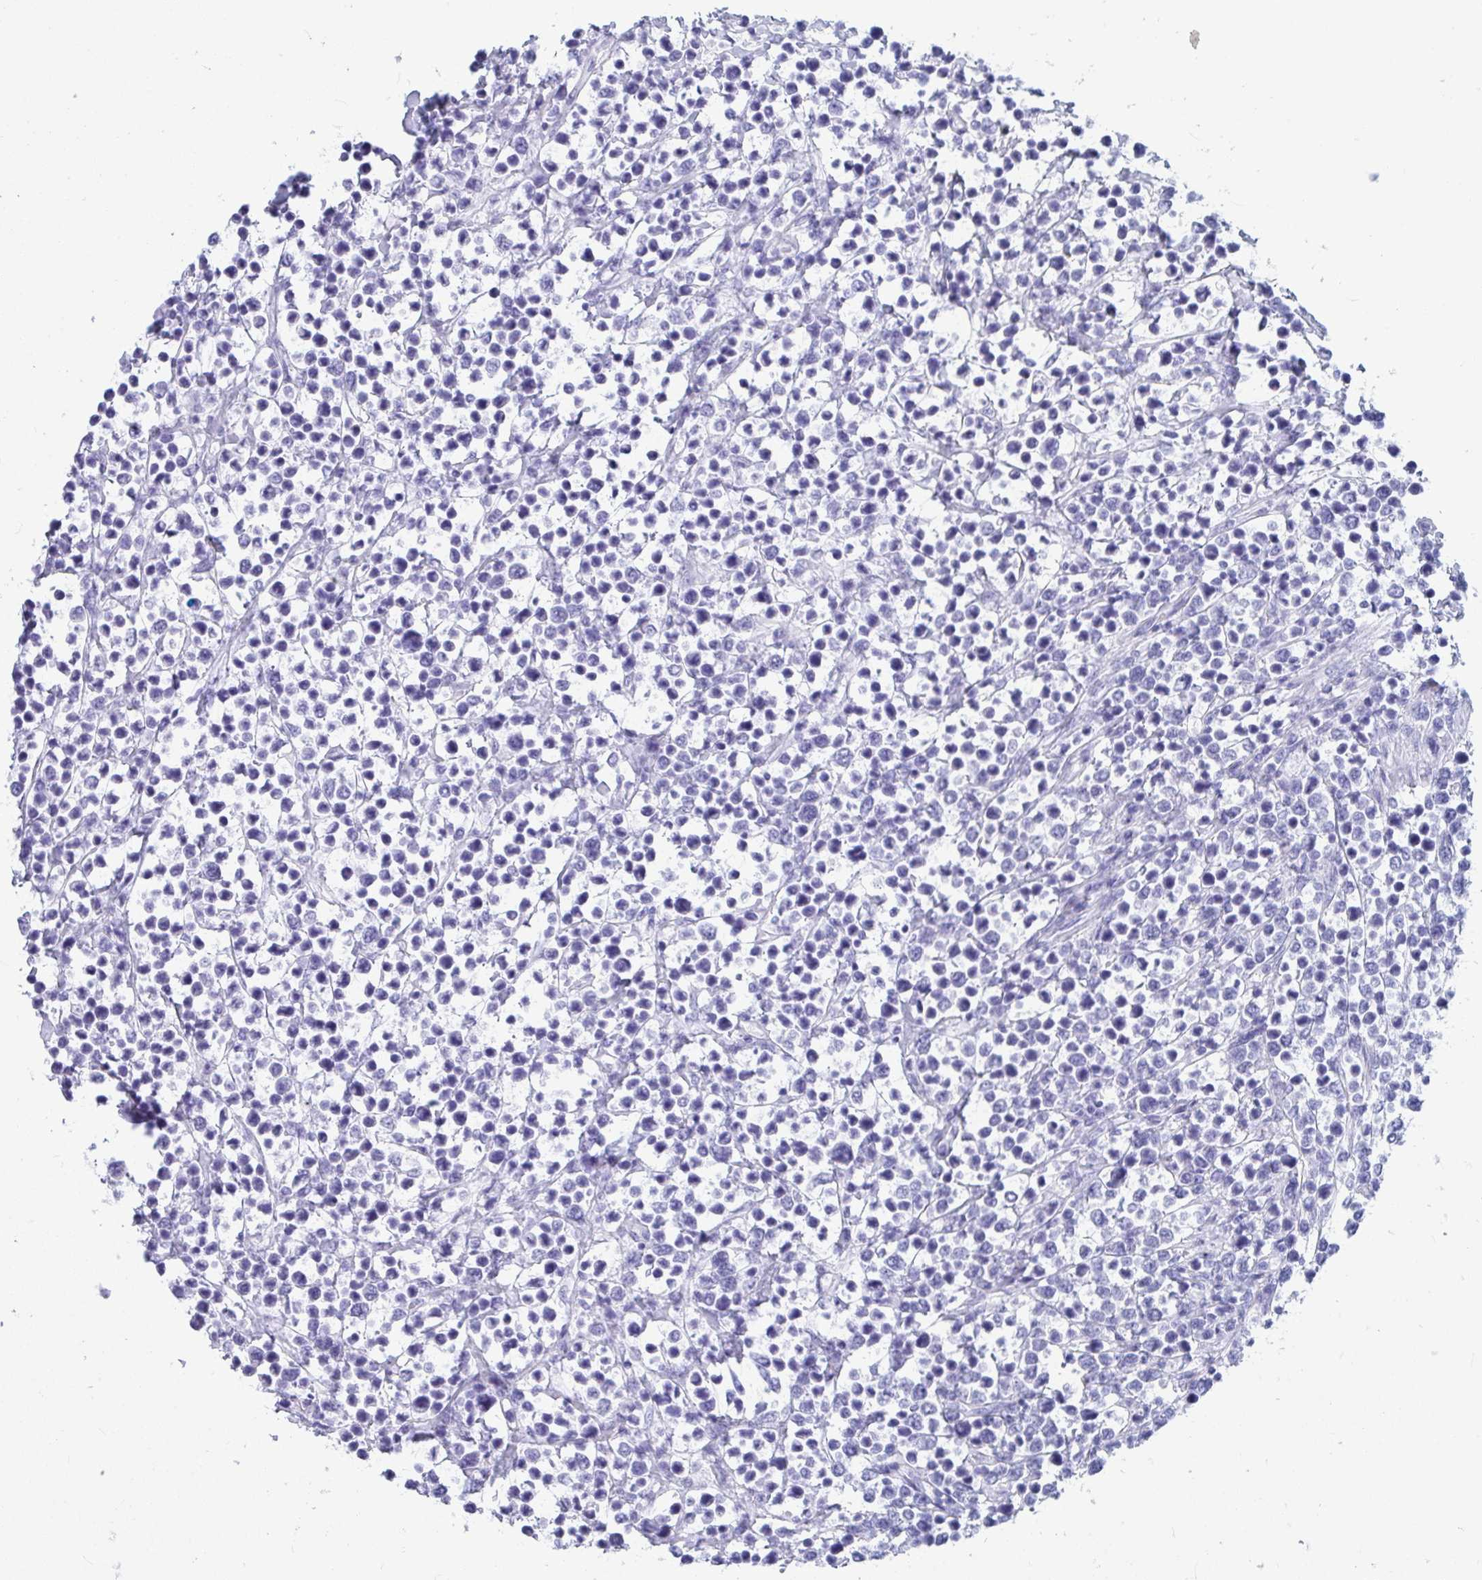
{"staining": {"intensity": "negative", "quantity": "none", "location": "none"}, "tissue": "lymphoma", "cell_type": "Tumor cells", "image_type": "cancer", "snomed": [{"axis": "morphology", "description": "Malignant lymphoma, non-Hodgkin's type, High grade"}, {"axis": "topography", "description": "Soft tissue"}], "caption": "DAB immunohistochemical staining of malignant lymphoma, non-Hodgkin's type (high-grade) reveals no significant staining in tumor cells.", "gene": "OR5J2", "patient": {"sex": "female", "age": 56}}